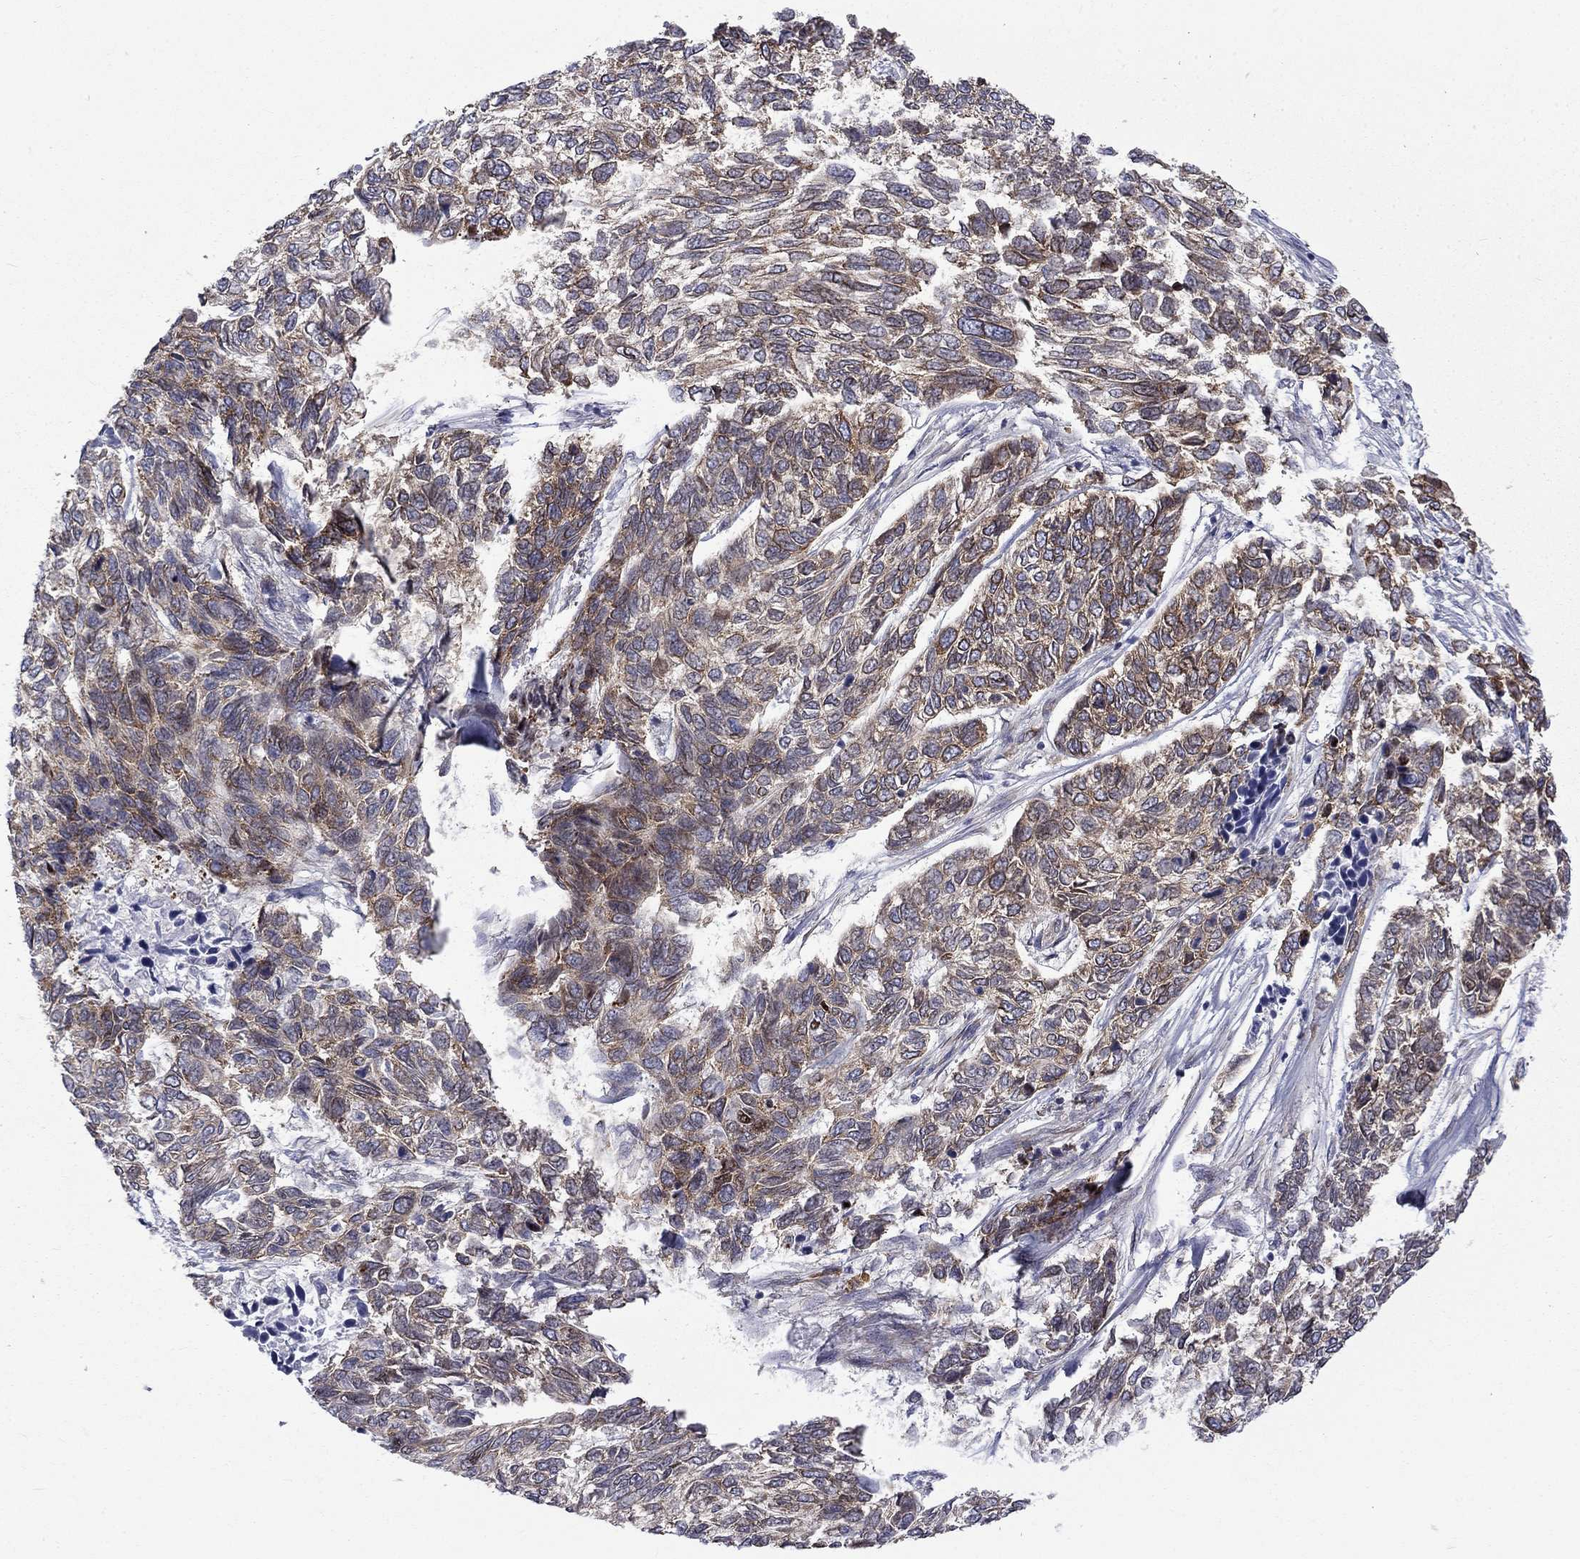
{"staining": {"intensity": "moderate", "quantity": ">75%", "location": "cytoplasmic/membranous"}, "tissue": "skin cancer", "cell_type": "Tumor cells", "image_type": "cancer", "snomed": [{"axis": "morphology", "description": "Basal cell carcinoma"}, {"axis": "topography", "description": "Skin"}], "caption": "Immunohistochemistry photomicrograph of basal cell carcinoma (skin) stained for a protein (brown), which exhibits medium levels of moderate cytoplasmic/membranous positivity in approximately >75% of tumor cells.", "gene": "PABPC4", "patient": {"sex": "female", "age": 65}}